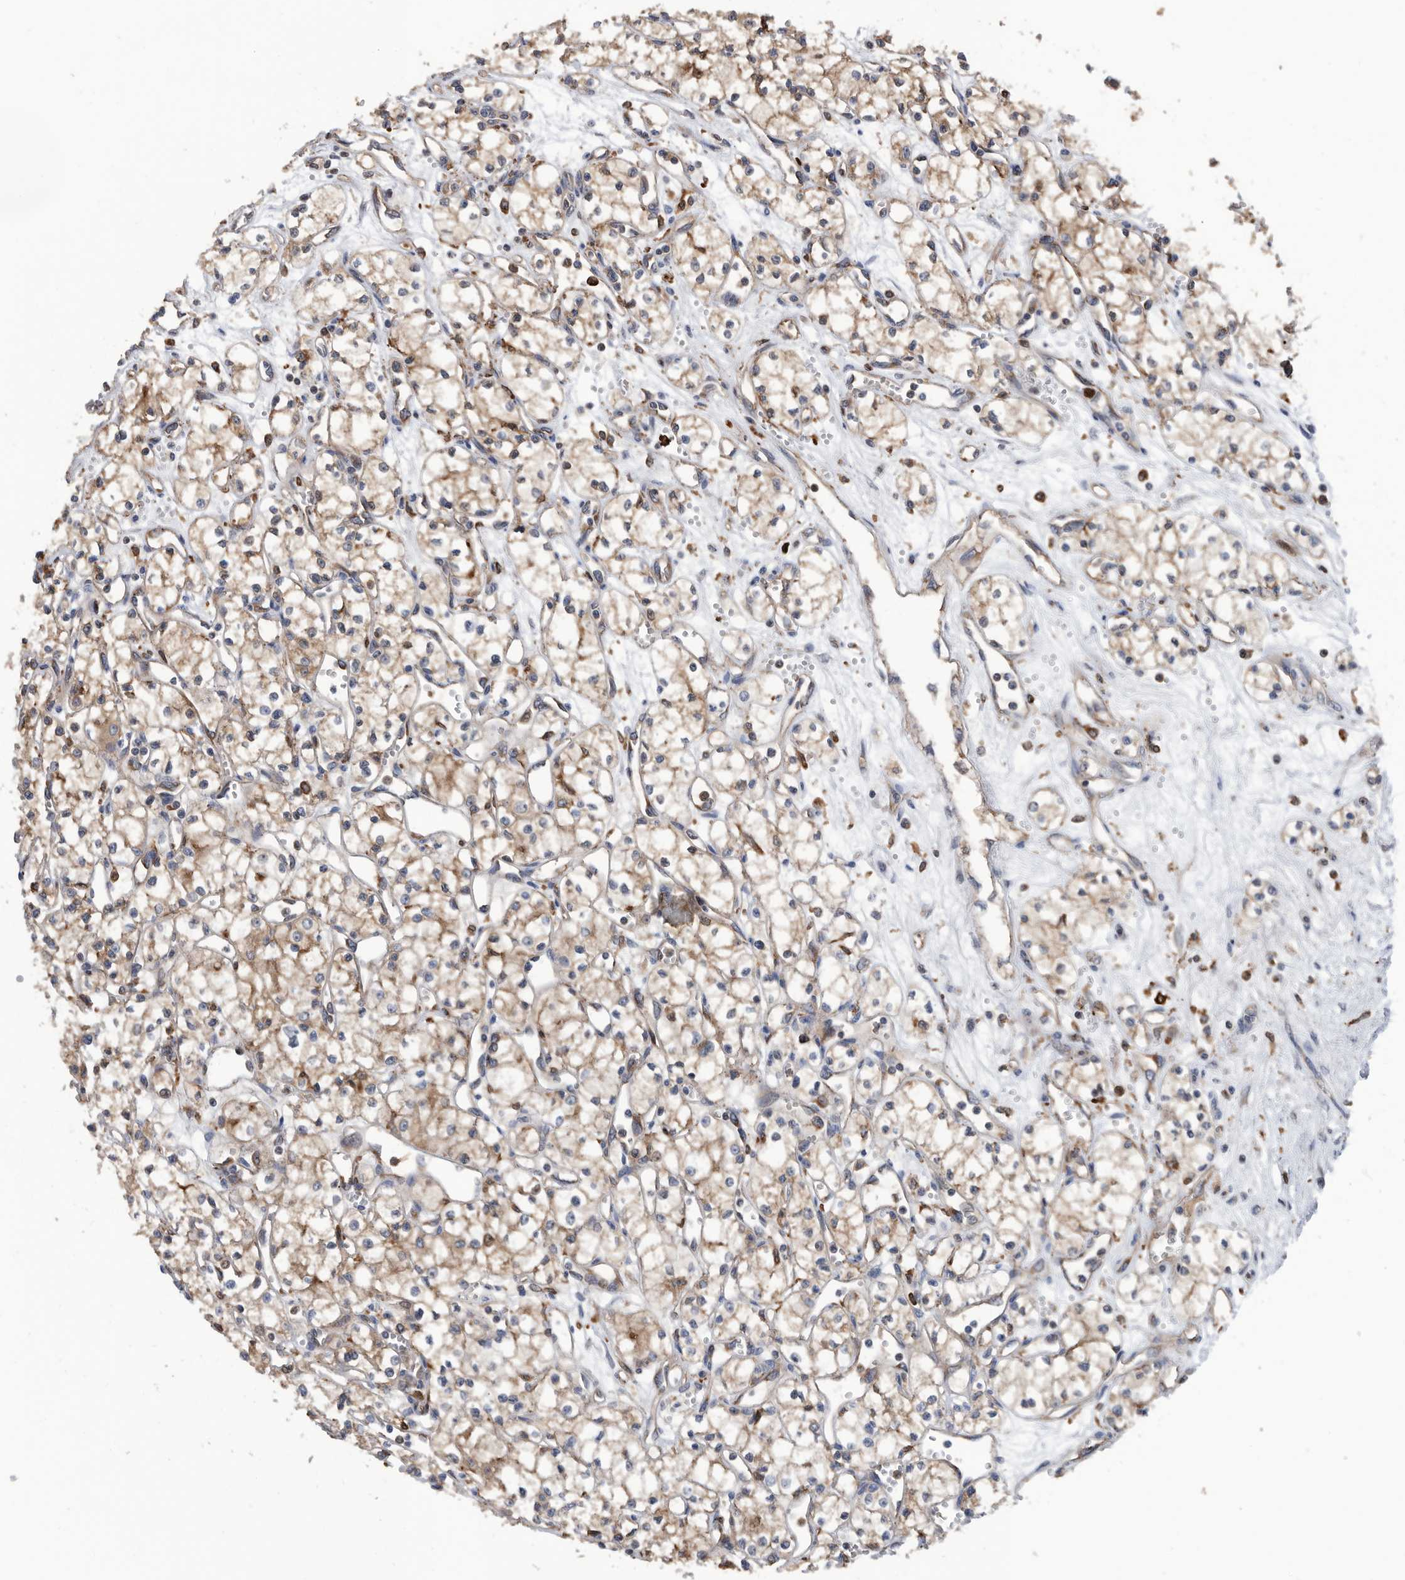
{"staining": {"intensity": "moderate", "quantity": ">75%", "location": "cytoplasmic/membranous"}, "tissue": "renal cancer", "cell_type": "Tumor cells", "image_type": "cancer", "snomed": [{"axis": "morphology", "description": "Adenocarcinoma, NOS"}, {"axis": "topography", "description": "Kidney"}], "caption": "Renal adenocarcinoma tissue exhibits moderate cytoplasmic/membranous positivity in approximately >75% of tumor cells, visualized by immunohistochemistry.", "gene": "ATAD2", "patient": {"sex": "male", "age": 59}}